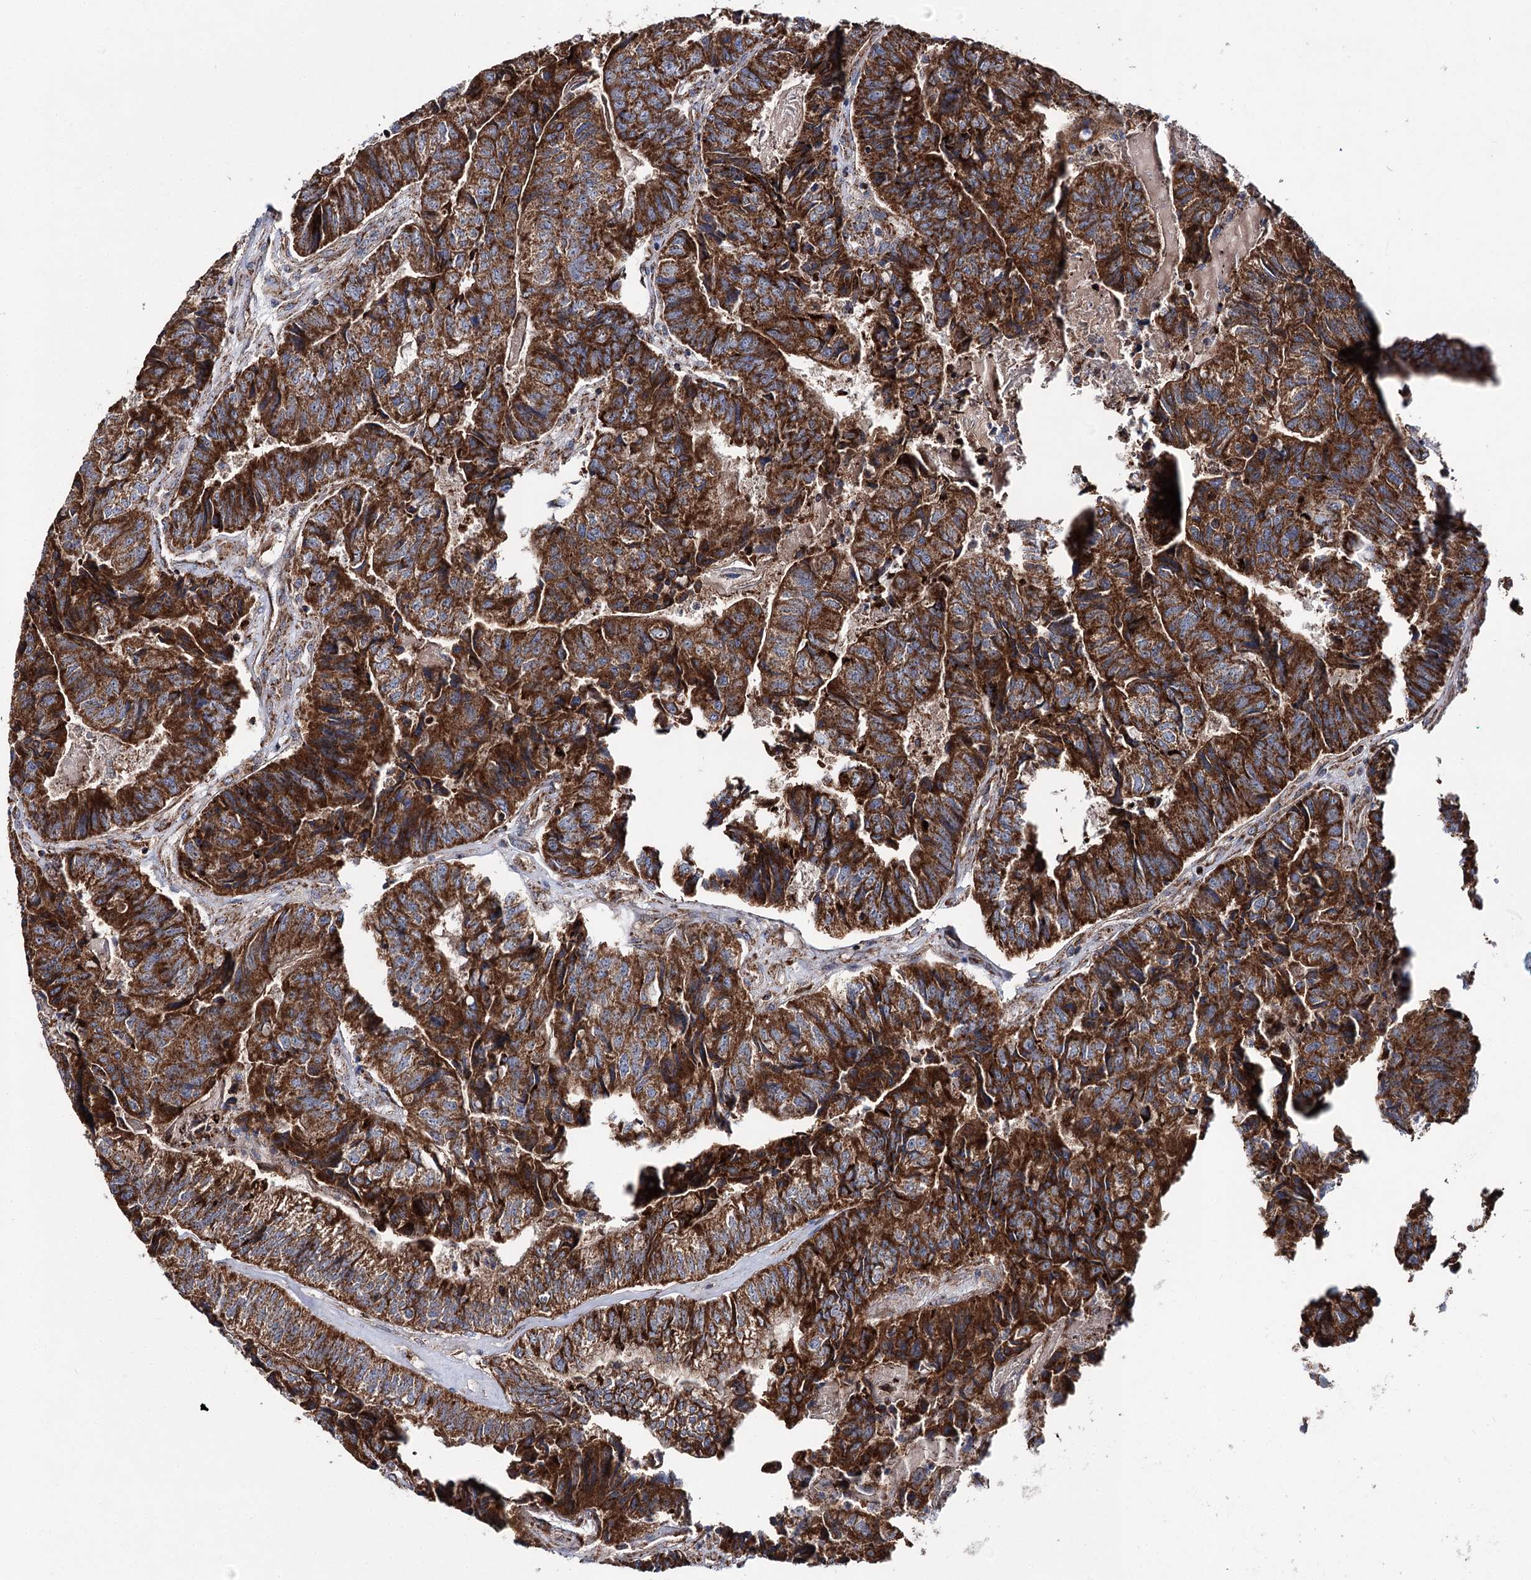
{"staining": {"intensity": "strong", "quantity": ">75%", "location": "cytoplasmic/membranous"}, "tissue": "colorectal cancer", "cell_type": "Tumor cells", "image_type": "cancer", "snomed": [{"axis": "morphology", "description": "Adenocarcinoma, NOS"}, {"axis": "topography", "description": "Colon"}], "caption": "Colorectal cancer stained for a protein shows strong cytoplasmic/membranous positivity in tumor cells.", "gene": "MSANTD2", "patient": {"sex": "female", "age": 67}}